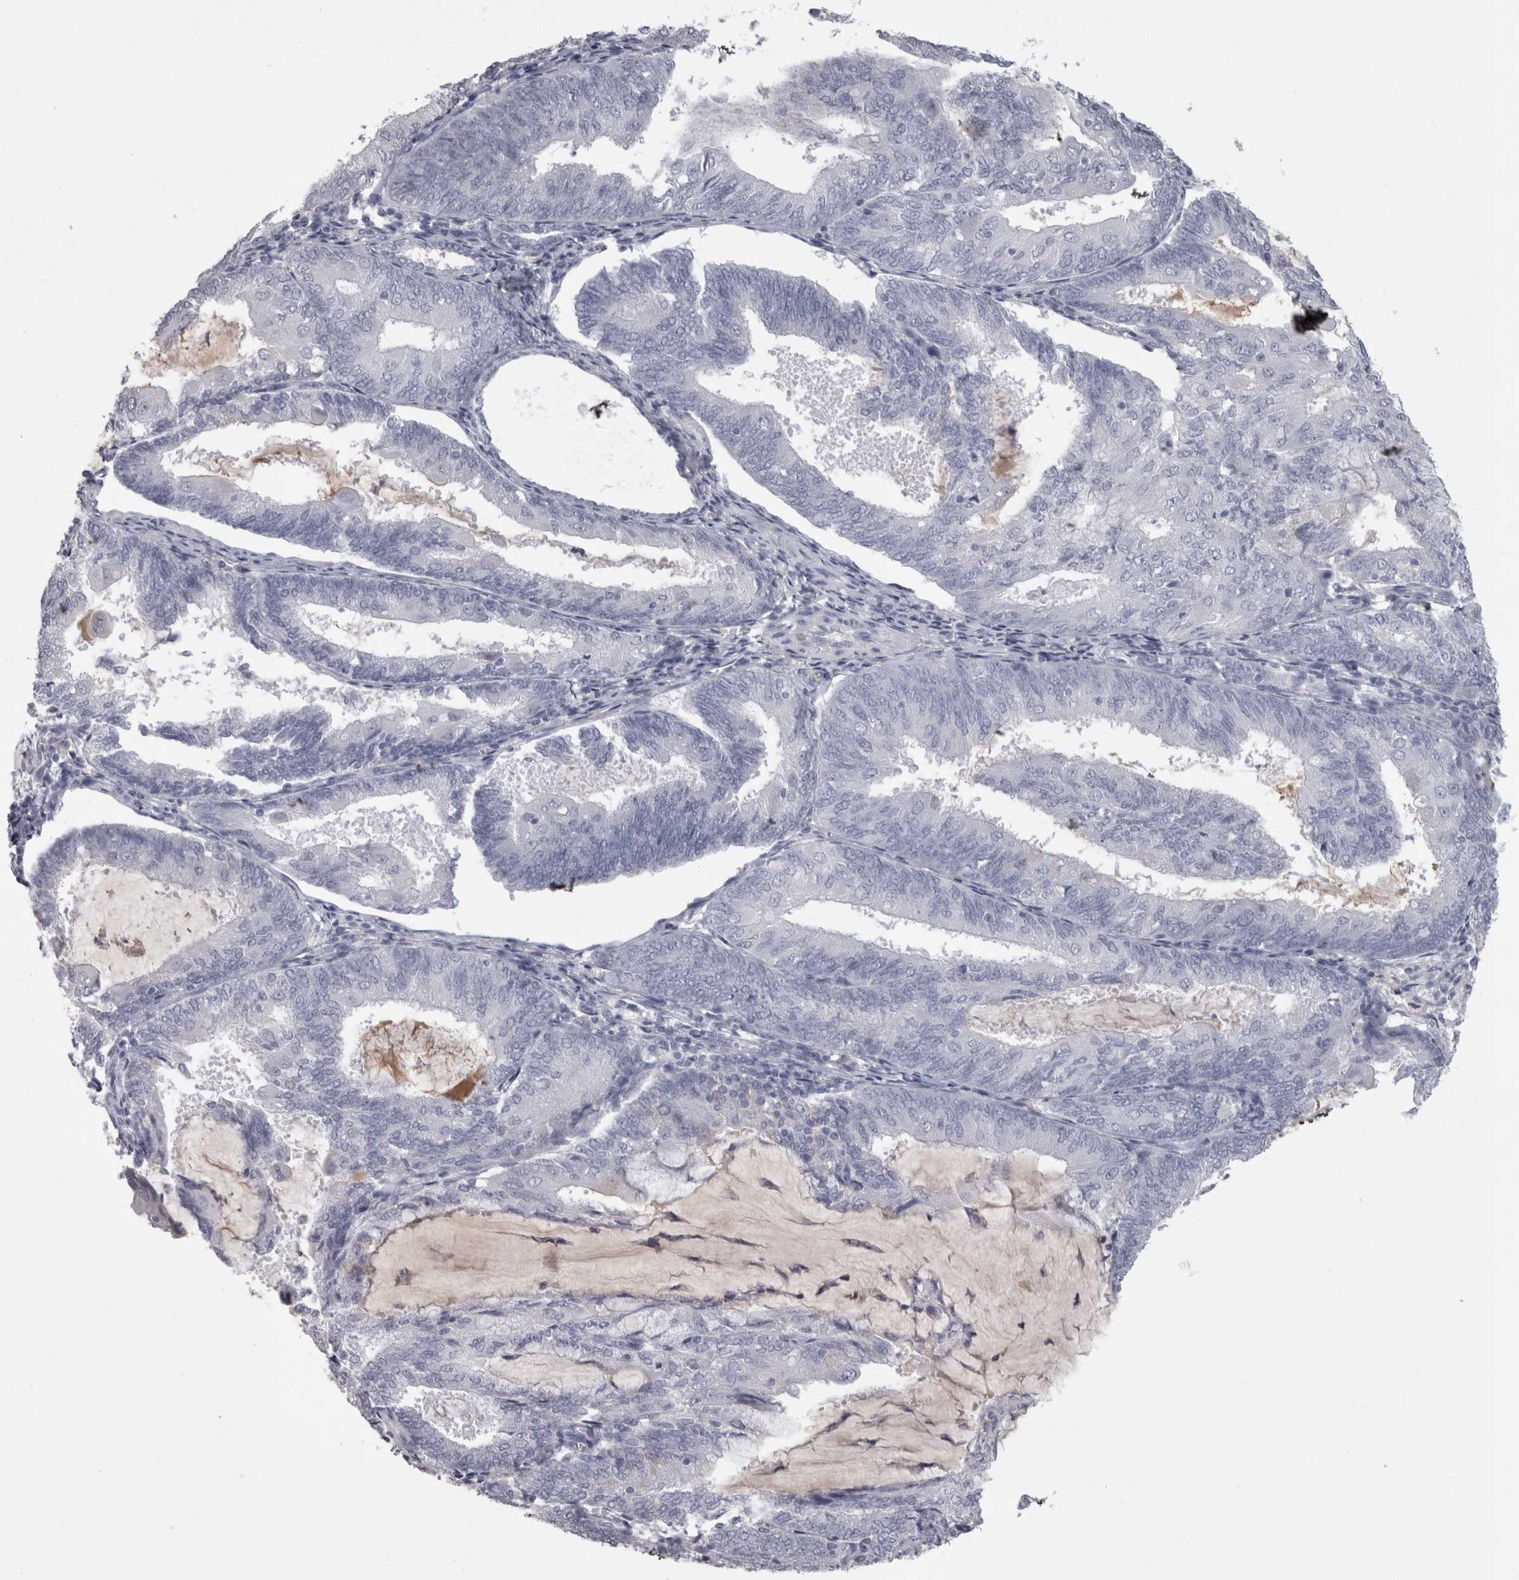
{"staining": {"intensity": "negative", "quantity": "none", "location": "none"}, "tissue": "endometrial cancer", "cell_type": "Tumor cells", "image_type": "cancer", "snomed": [{"axis": "morphology", "description": "Adenocarcinoma, NOS"}, {"axis": "topography", "description": "Endometrium"}], "caption": "A high-resolution histopathology image shows immunohistochemistry staining of endometrial cancer (adenocarcinoma), which reveals no significant staining in tumor cells.", "gene": "SAA4", "patient": {"sex": "female", "age": 81}}